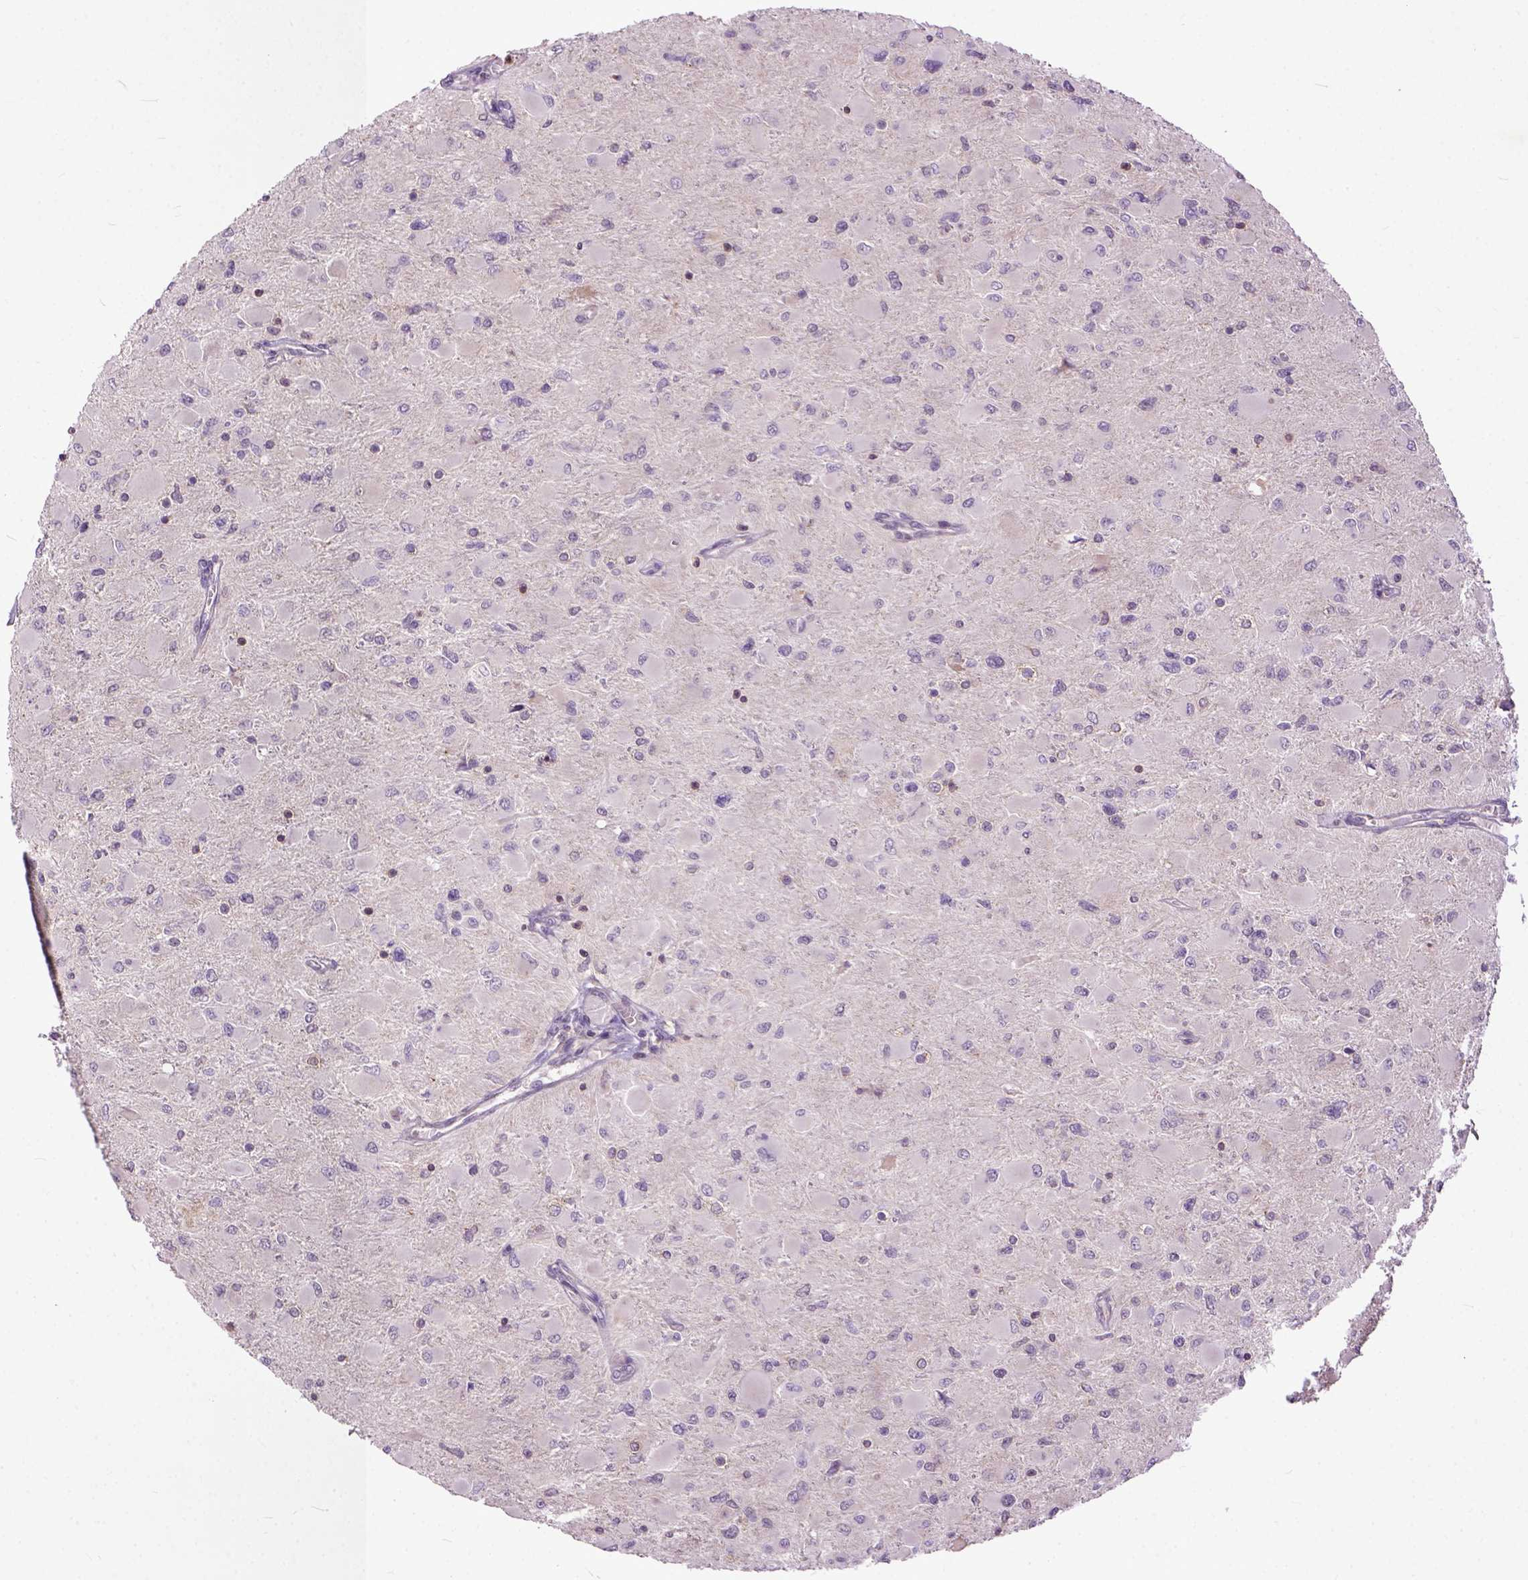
{"staining": {"intensity": "negative", "quantity": "none", "location": "none"}, "tissue": "glioma", "cell_type": "Tumor cells", "image_type": "cancer", "snomed": [{"axis": "morphology", "description": "Glioma, malignant, High grade"}, {"axis": "topography", "description": "Cerebral cortex"}], "caption": "Immunohistochemical staining of human malignant glioma (high-grade) exhibits no significant staining in tumor cells.", "gene": "CPNE1", "patient": {"sex": "female", "age": 36}}